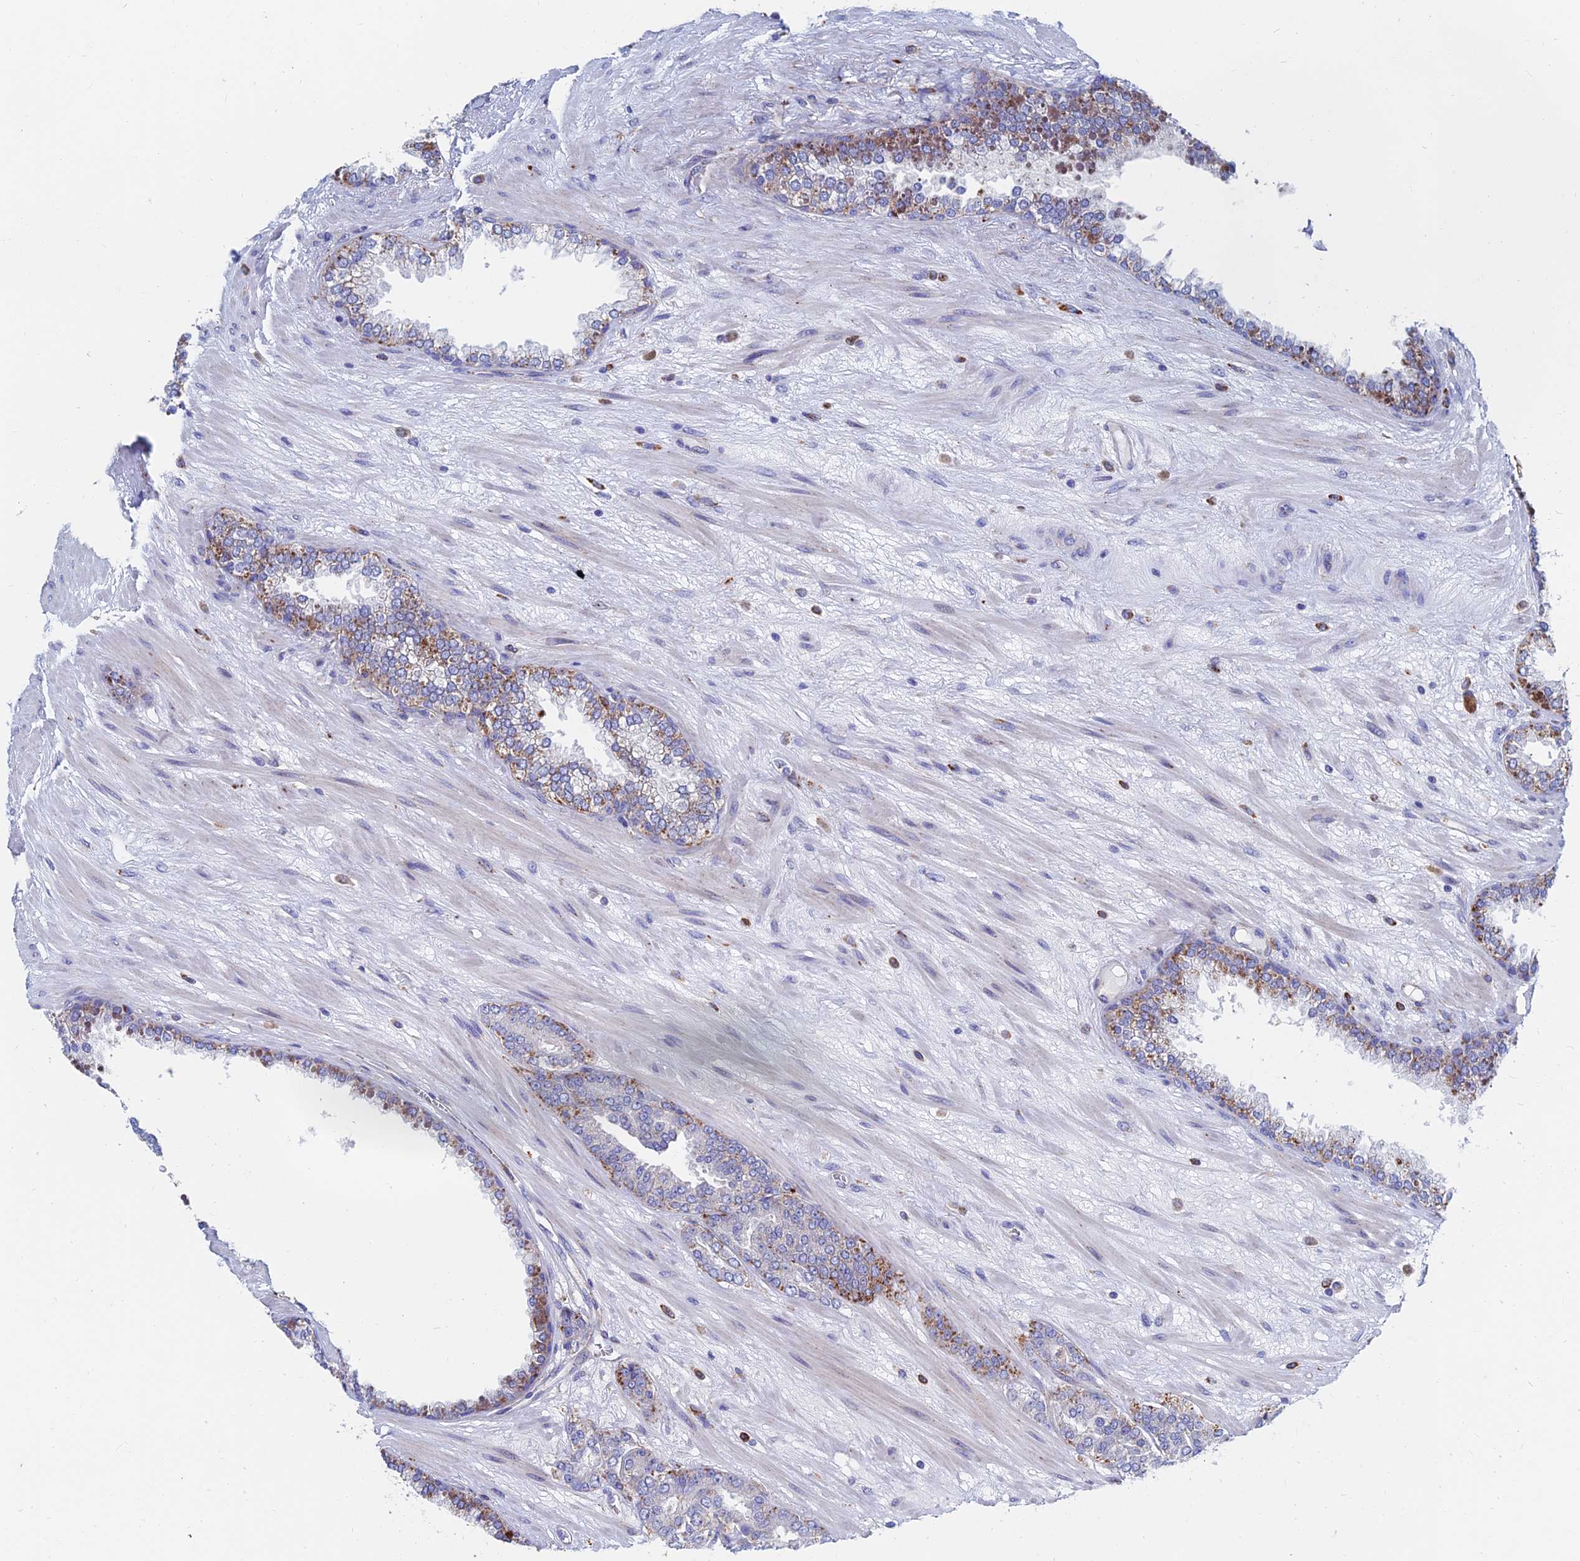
{"staining": {"intensity": "moderate", "quantity": "25%-75%", "location": "cytoplasmic/membranous"}, "tissue": "prostate cancer", "cell_type": "Tumor cells", "image_type": "cancer", "snomed": [{"axis": "morphology", "description": "Adenocarcinoma, High grade"}, {"axis": "topography", "description": "Prostate"}], "caption": "An immunohistochemistry histopathology image of neoplastic tissue is shown. Protein staining in brown shows moderate cytoplasmic/membranous positivity in prostate cancer within tumor cells. The protein of interest is shown in brown color, while the nuclei are stained blue.", "gene": "SPNS1", "patient": {"sex": "male", "age": 71}}